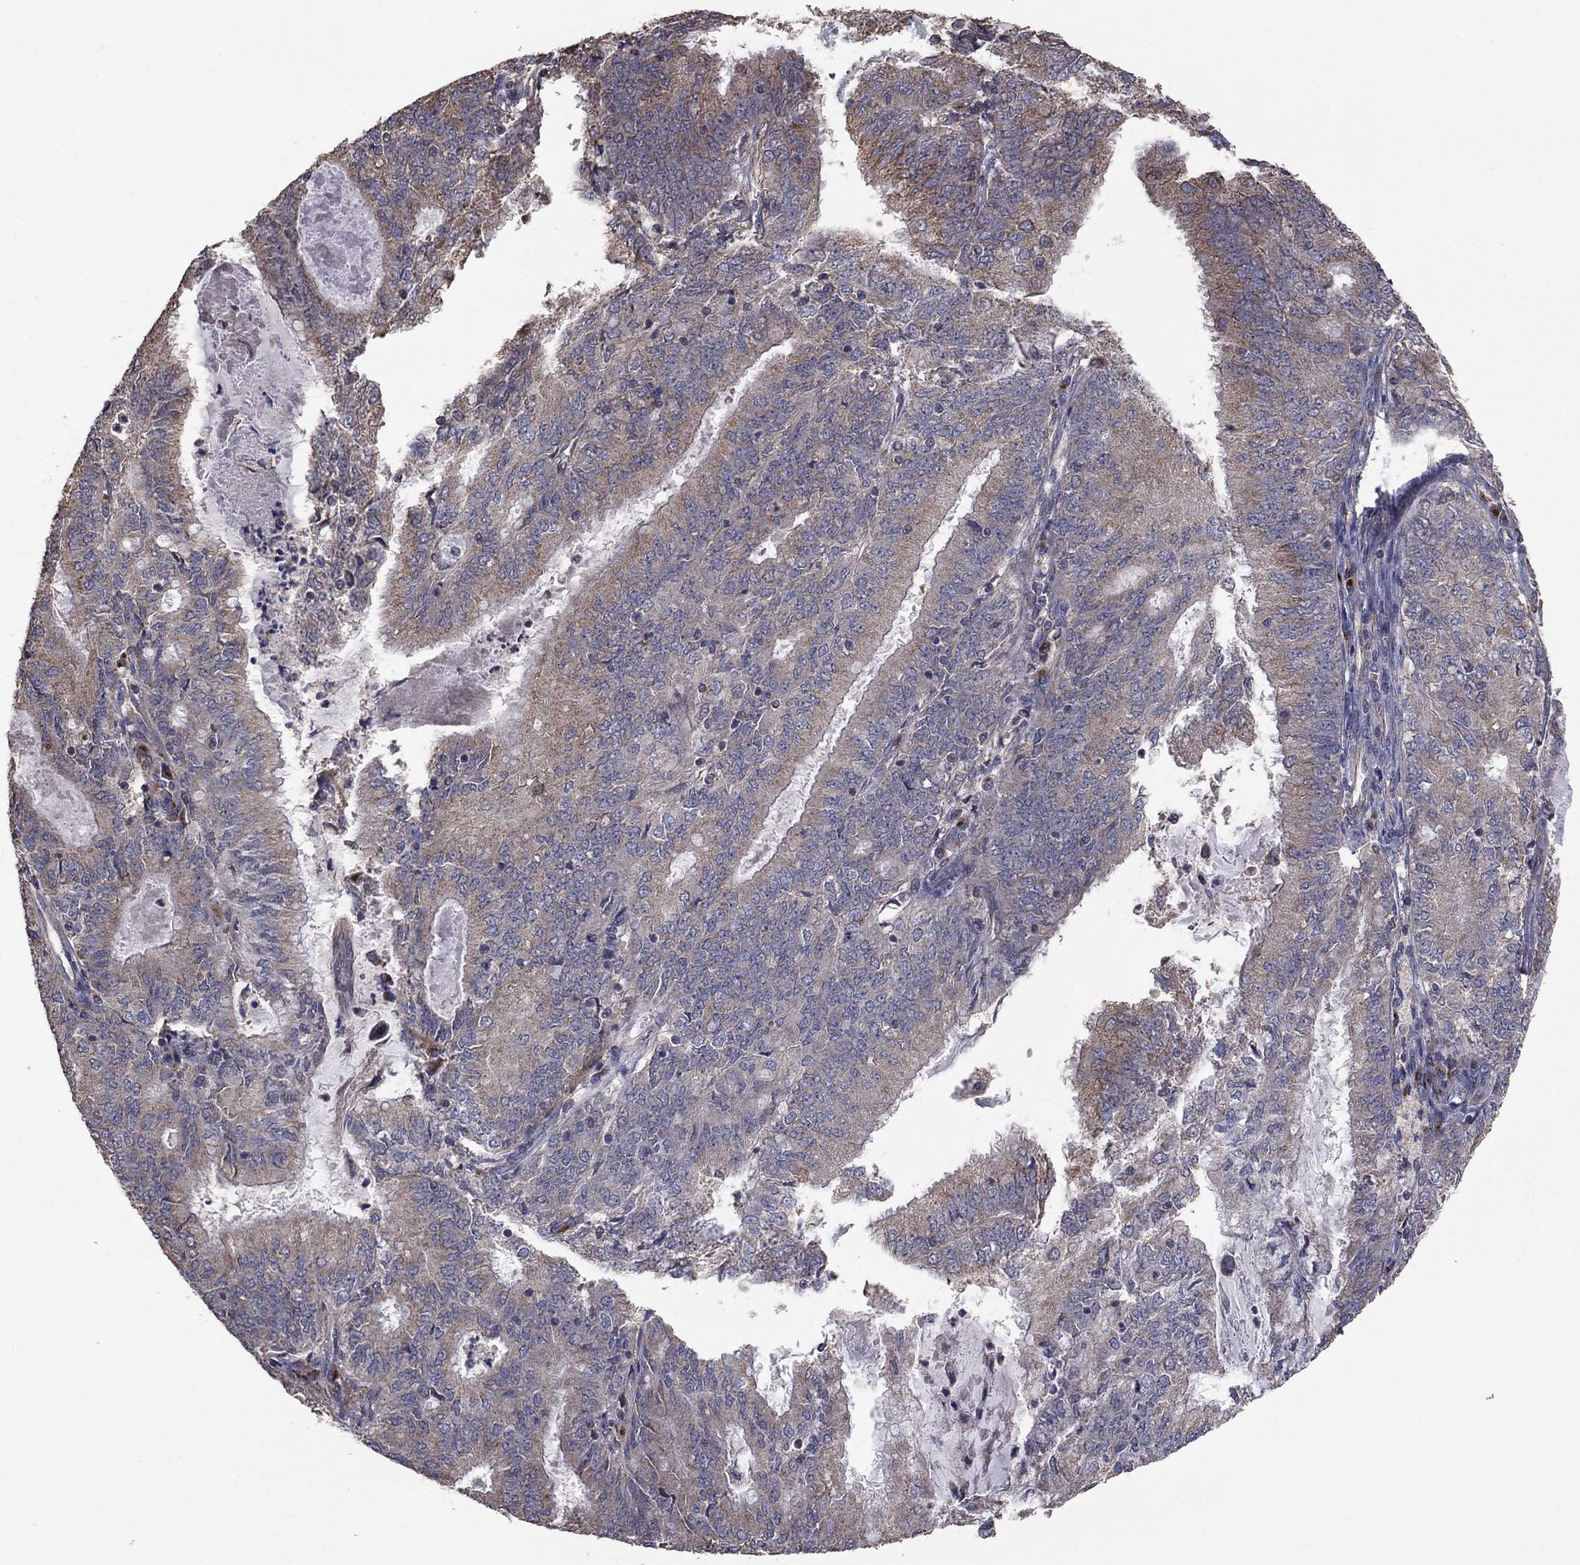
{"staining": {"intensity": "weak", "quantity": "<25%", "location": "cytoplasmic/membranous"}, "tissue": "endometrial cancer", "cell_type": "Tumor cells", "image_type": "cancer", "snomed": [{"axis": "morphology", "description": "Adenocarcinoma, NOS"}, {"axis": "topography", "description": "Endometrium"}], "caption": "Tumor cells are negative for brown protein staining in endometrial cancer (adenocarcinoma).", "gene": "FLT4", "patient": {"sex": "female", "age": 57}}